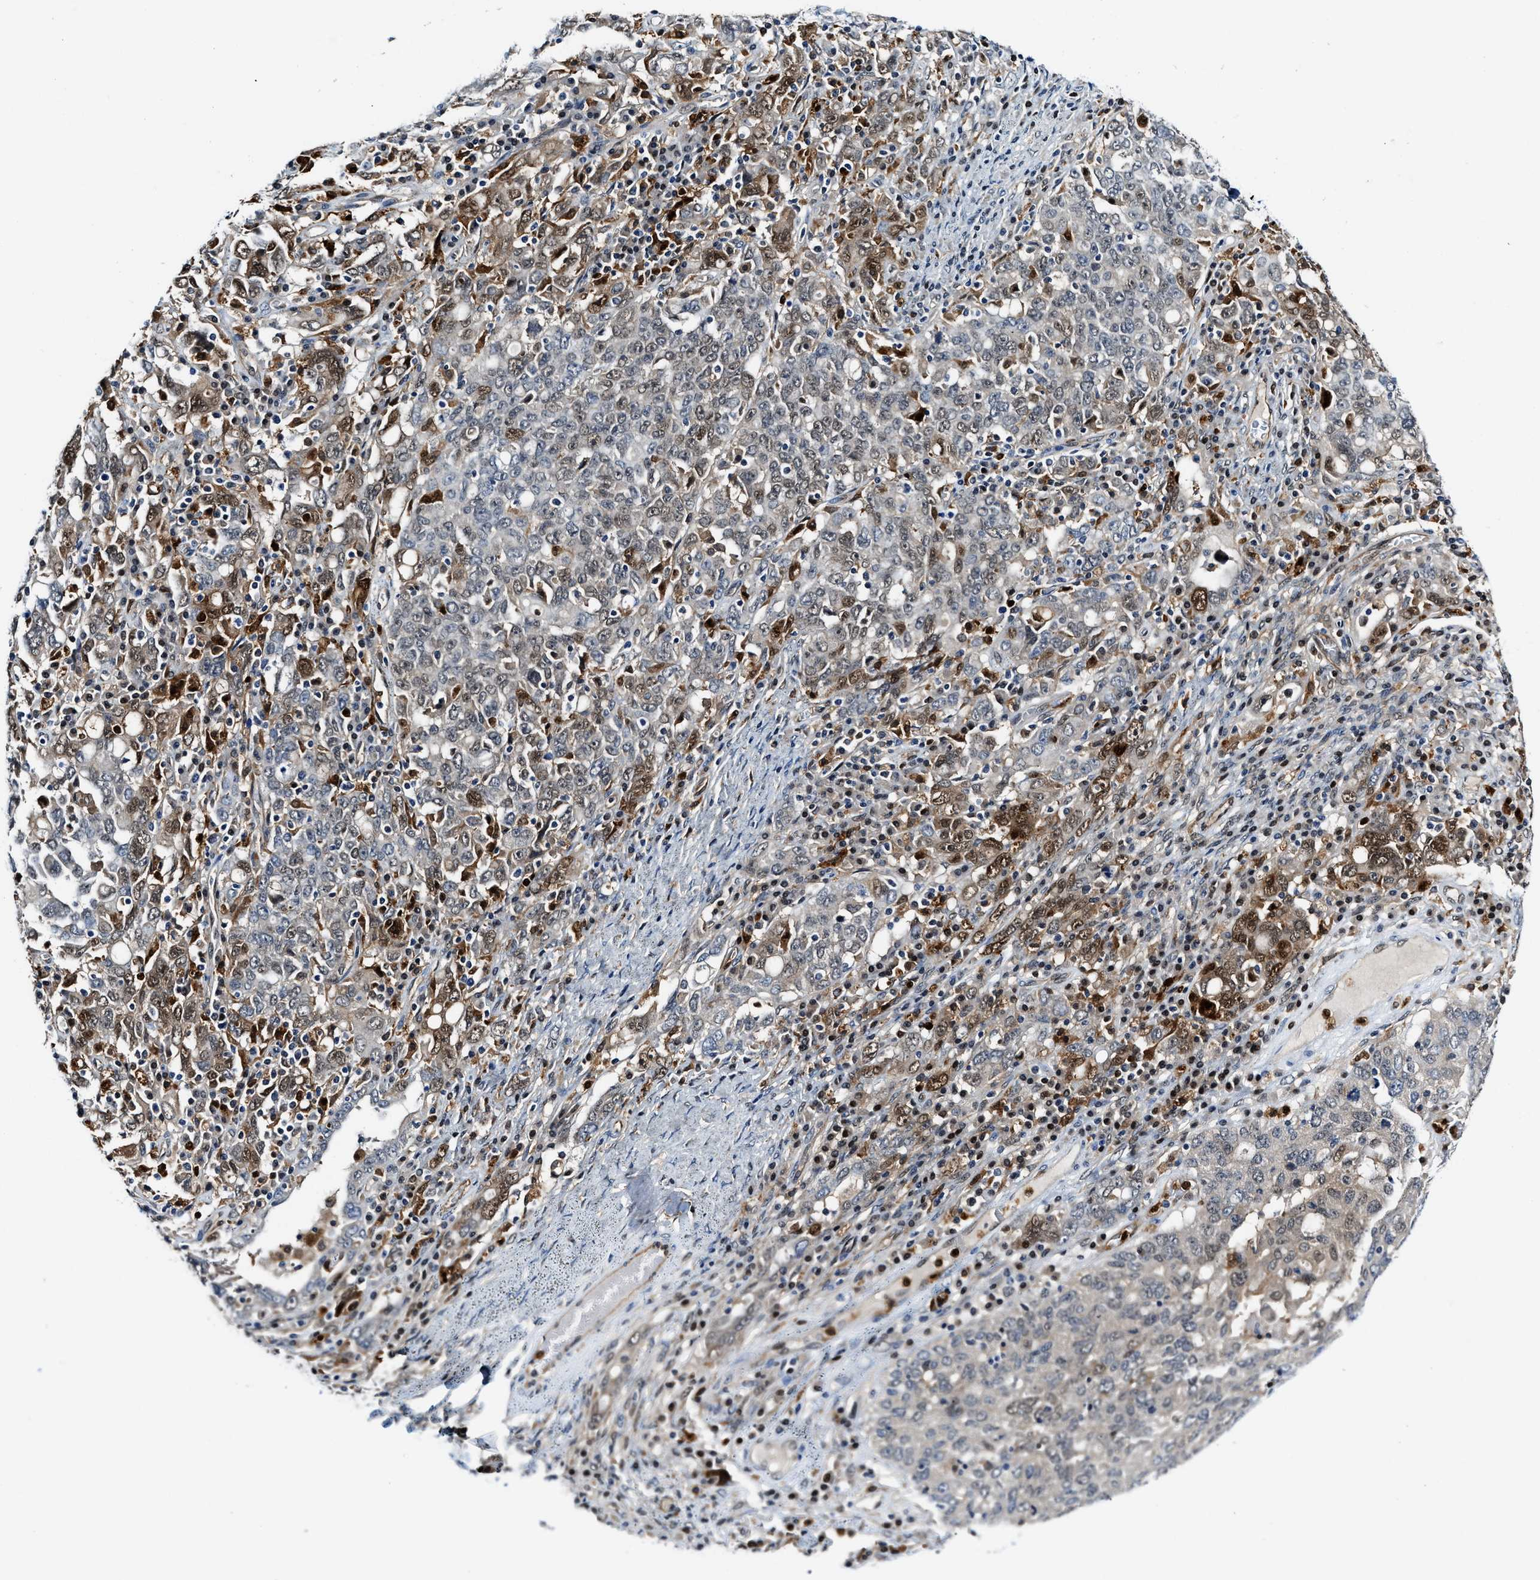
{"staining": {"intensity": "moderate", "quantity": "<25%", "location": "cytoplasmic/membranous,nuclear"}, "tissue": "ovarian cancer", "cell_type": "Tumor cells", "image_type": "cancer", "snomed": [{"axis": "morphology", "description": "Carcinoma, endometroid"}, {"axis": "topography", "description": "Ovary"}], "caption": "IHC of ovarian endometroid carcinoma reveals low levels of moderate cytoplasmic/membranous and nuclear staining in about <25% of tumor cells.", "gene": "LTA4H", "patient": {"sex": "female", "age": 62}}